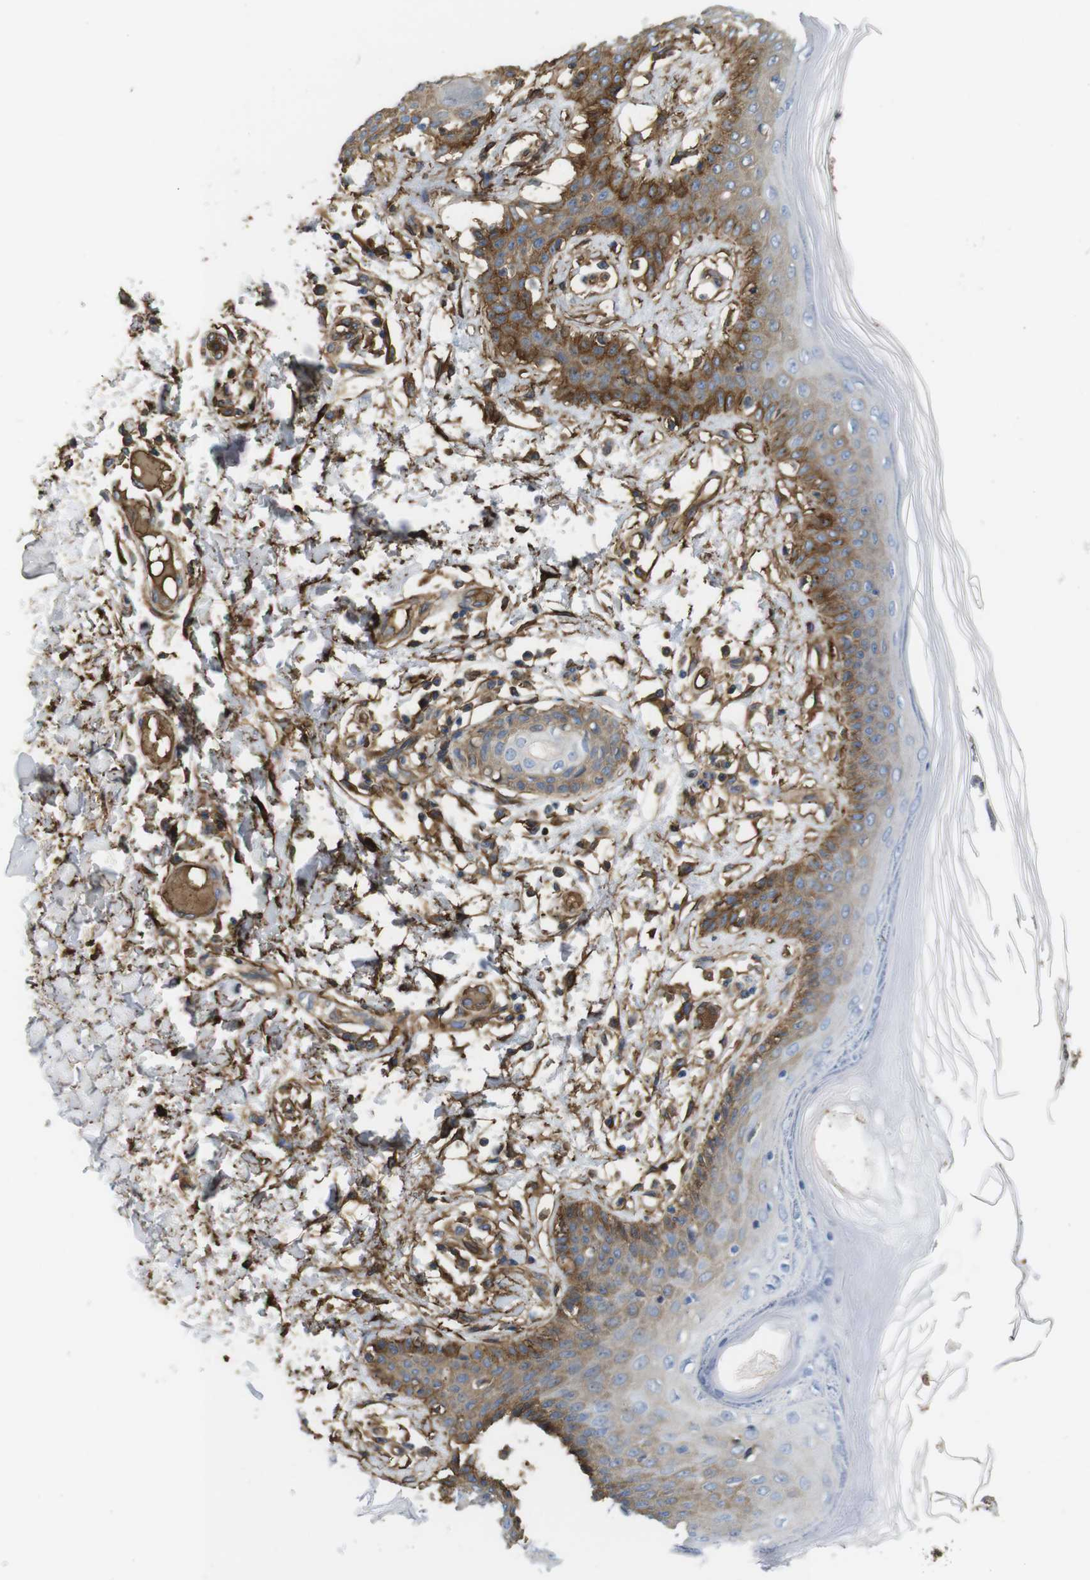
{"staining": {"intensity": "strong", "quantity": ">75%", "location": "cytoplasmic/membranous"}, "tissue": "skin", "cell_type": "Fibroblasts", "image_type": "normal", "snomed": [{"axis": "morphology", "description": "Normal tissue, NOS"}, {"axis": "topography", "description": "Skin"}], "caption": "IHC photomicrograph of benign skin stained for a protein (brown), which shows high levels of strong cytoplasmic/membranous staining in about >75% of fibroblasts.", "gene": "CYBRD1", "patient": {"sex": "male", "age": 53}}